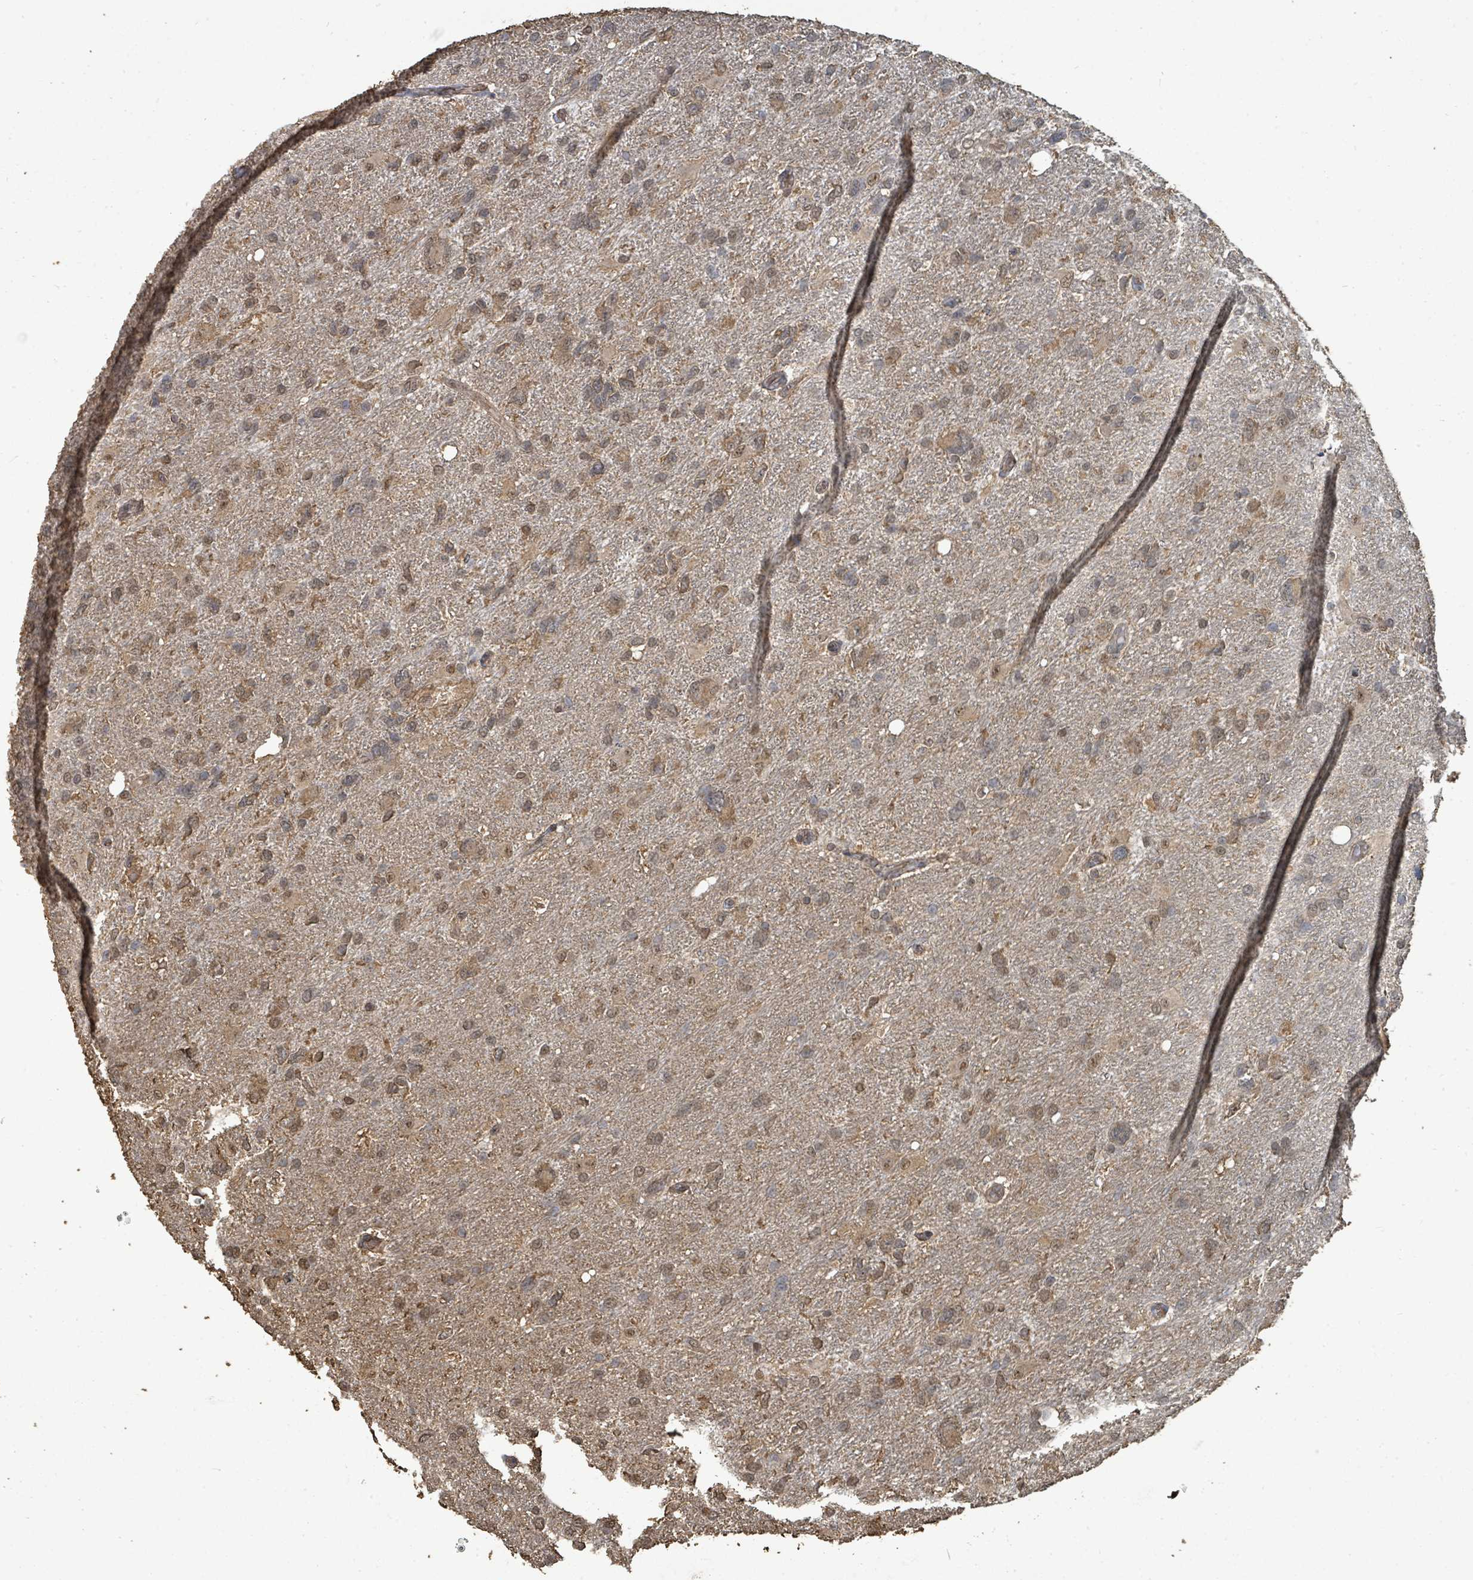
{"staining": {"intensity": "moderate", "quantity": ">75%", "location": "cytoplasmic/membranous"}, "tissue": "glioma", "cell_type": "Tumor cells", "image_type": "cancer", "snomed": [{"axis": "morphology", "description": "Glioma, malignant, High grade"}, {"axis": "topography", "description": "Brain"}], "caption": "A high-resolution image shows IHC staining of glioma, which demonstrates moderate cytoplasmic/membranous expression in approximately >75% of tumor cells.", "gene": "C6orf52", "patient": {"sex": "male", "age": 61}}